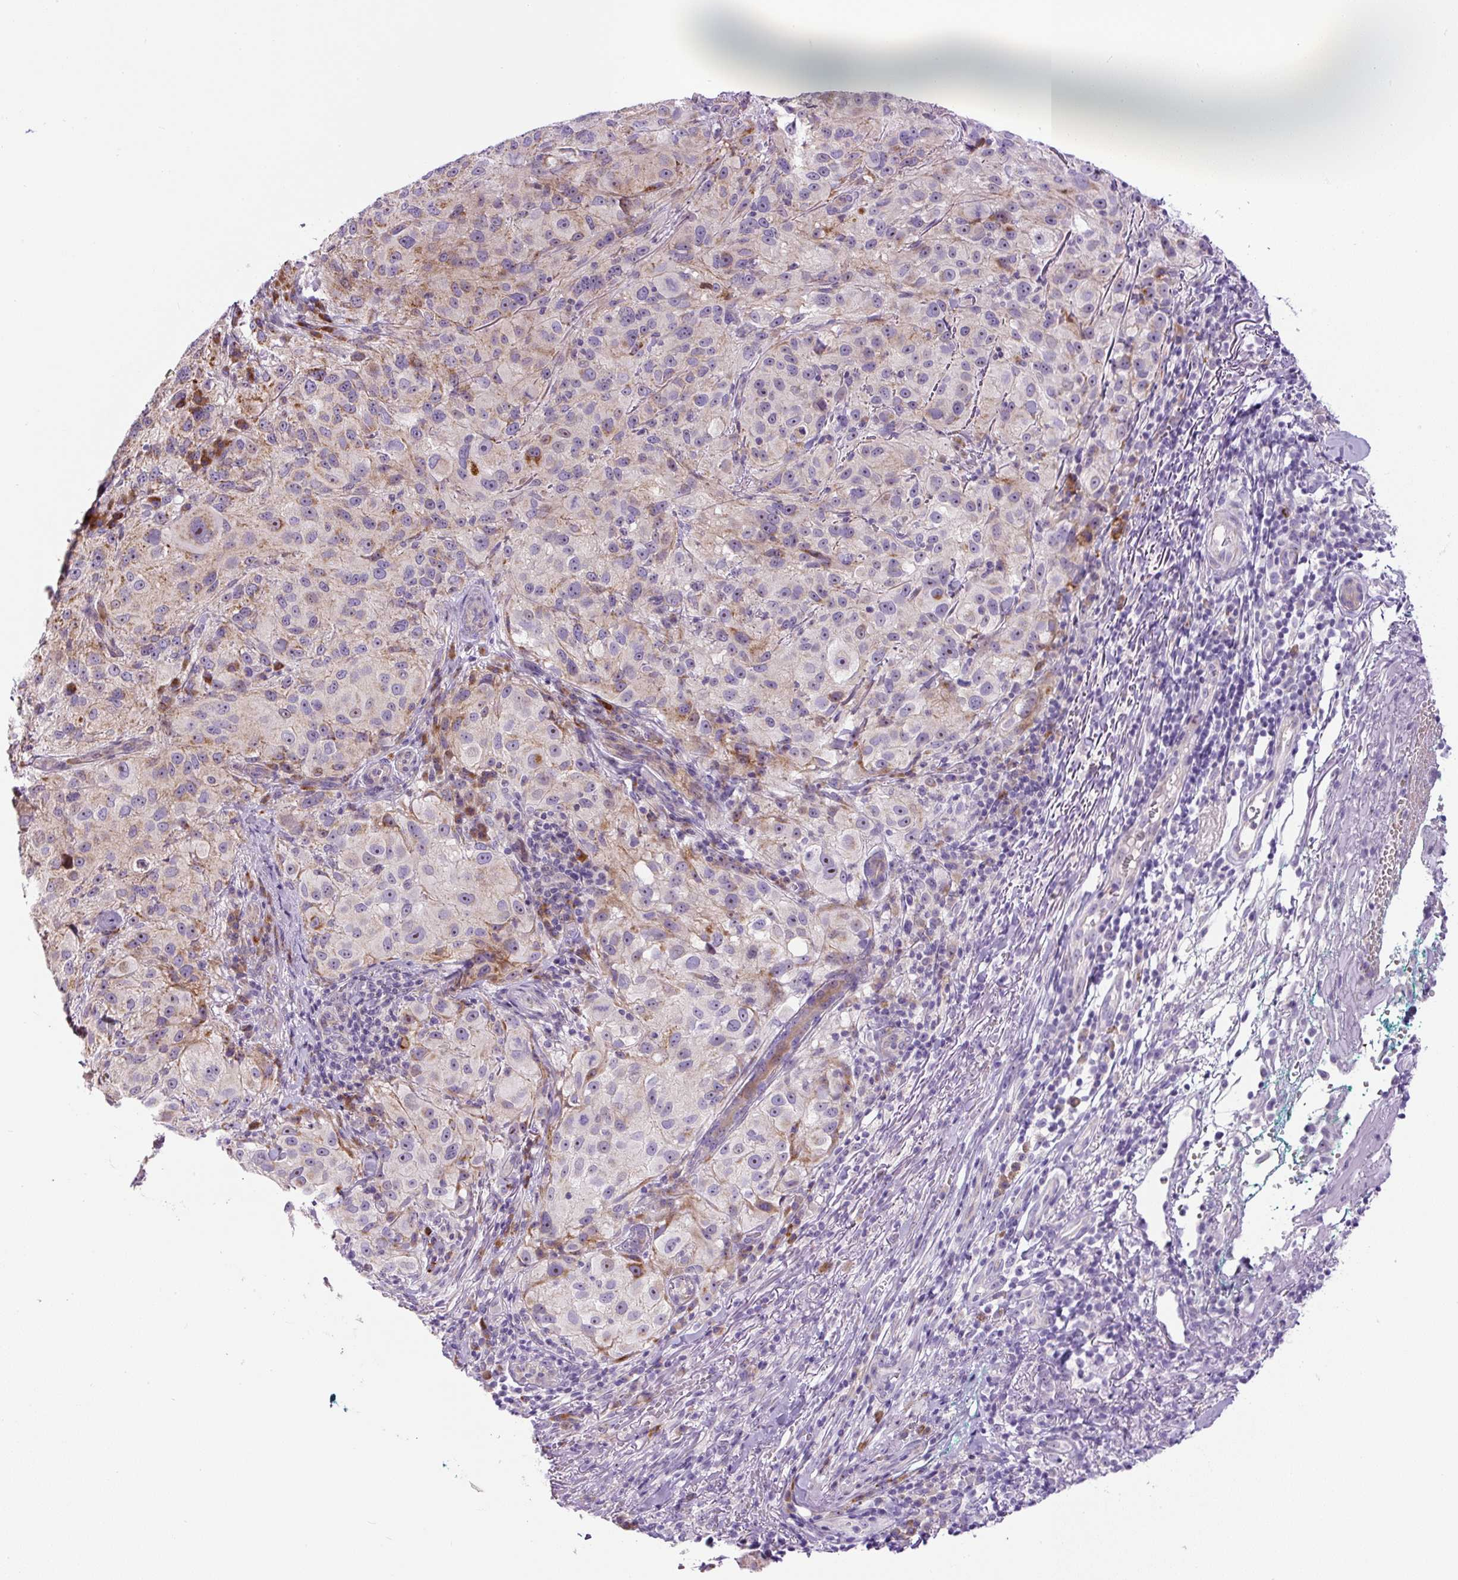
{"staining": {"intensity": "moderate", "quantity": "<25%", "location": "cytoplasmic/membranous"}, "tissue": "melanoma", "cell_type": "Tumor cells", "image_type": "cancer", "snomed": [{"axis": "morphology", "description": "Necrosis, NOS"}, {"axis": "morphology", "description": "Malignant melanoma, NOS"}, {"axis": "topography", "description": "Skin"}], "caption": "IHC histopathology image of melanoma stained for a protein (brown), which demonstrates low levels of moderate cytoplasmic/membranous staining in approximately <25% of tumor cells.", "gene": "ZNF596", "patient": {"sex": "female", "age": 87}}